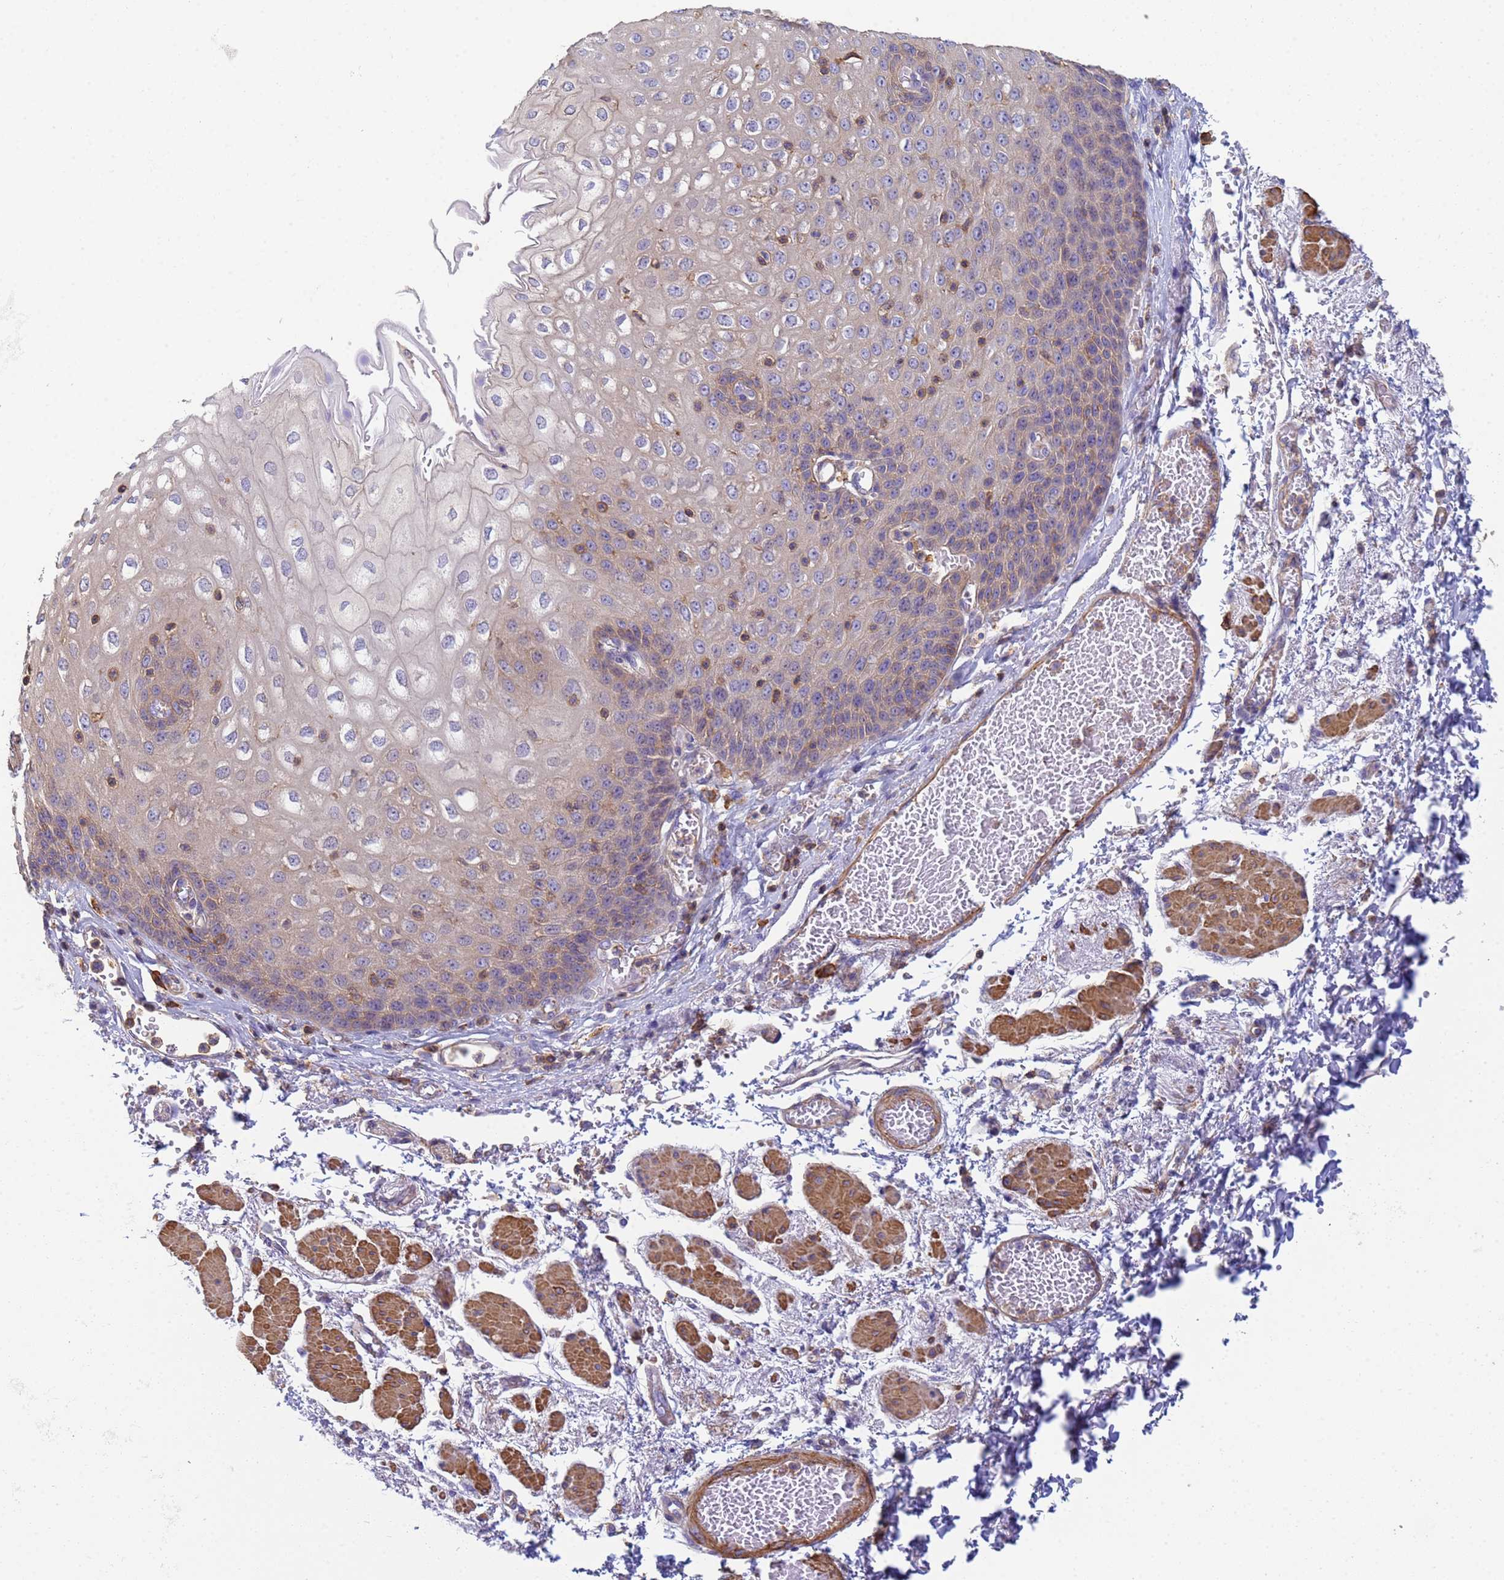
{"staining": {"intensity": "weak", "quantity": "25%-75%", "location": "cytoplasmic/membranous"}, "tissue": "esophagus", "cell_type": "Squamous epithelial cells", "image_type": "normal", "snomed": [{"axis": "morphology", "description": "Normal tissue, NOS"}, {"axis": "topography", "description": "Esophagus"}], "caption": "Squamous epithelial cells show weak cytoplasmic/membranous positivity in approximately 25%-75% of cells in normal esophagus.", "gene": "ZNG1A", "patient": {"sex": "male", "age": 81}}